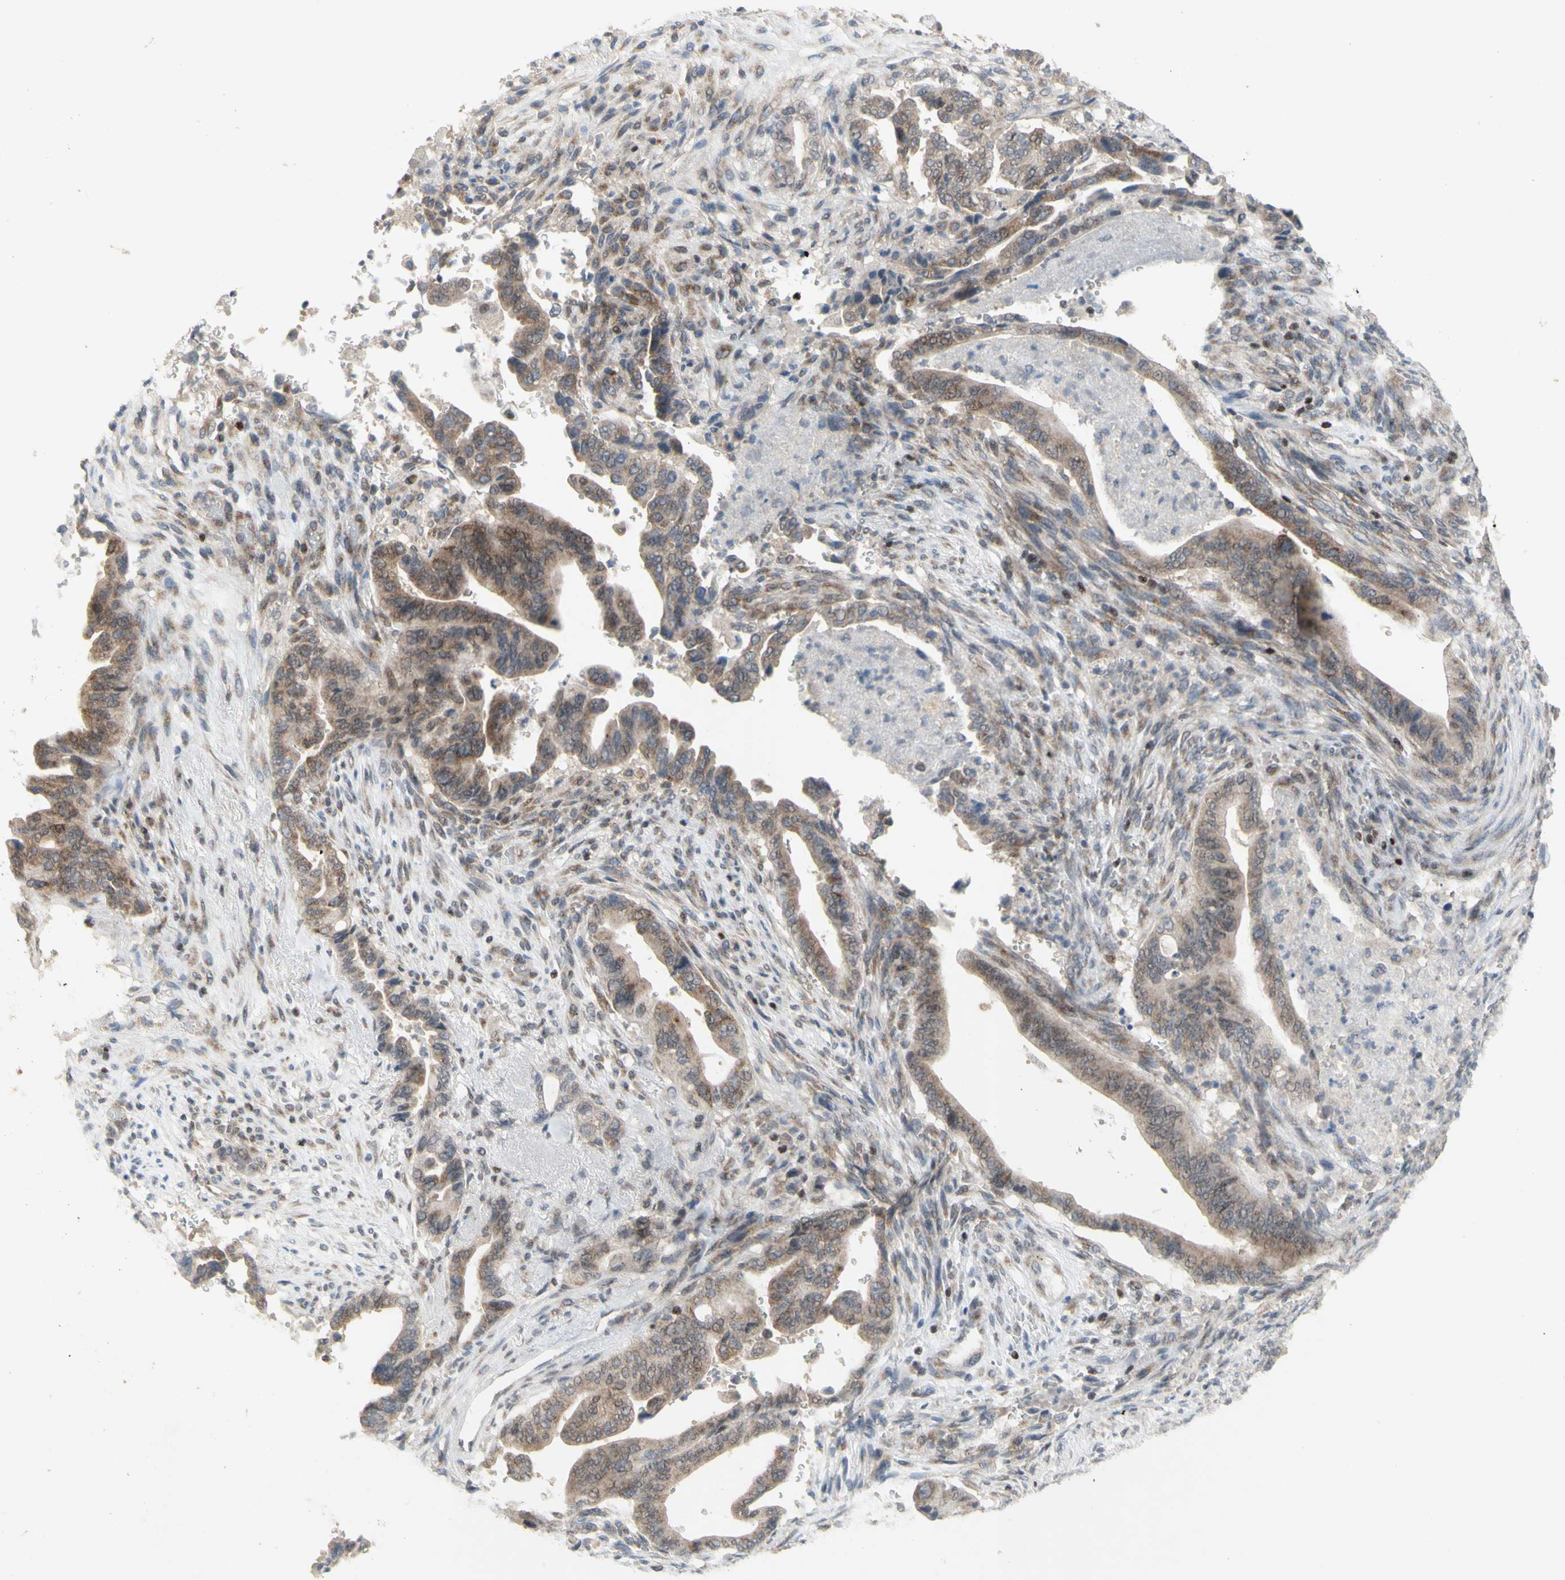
{"staining": {"intensity": "moderate", "quantity": ">75%", "location": "cytoplasmic/membranous"}, "tissue": "pancreatic cancer", "cell_type": "Tumor cells", "image_type": "cancer", "snomed": [{"axis": "morphology", "description": "Adenocarcinoma, NOS"}, {"axis": "topography", "description": "Pancreas"}], "caption": "IHC of human pancreatic adenocarcinoma demonstrates medium levels of moderate cytoplasmic/membranous expression in about >75% of tumor cells.", "gene": "NLRP1", "patient": {"sex": "male", "age": 70}}